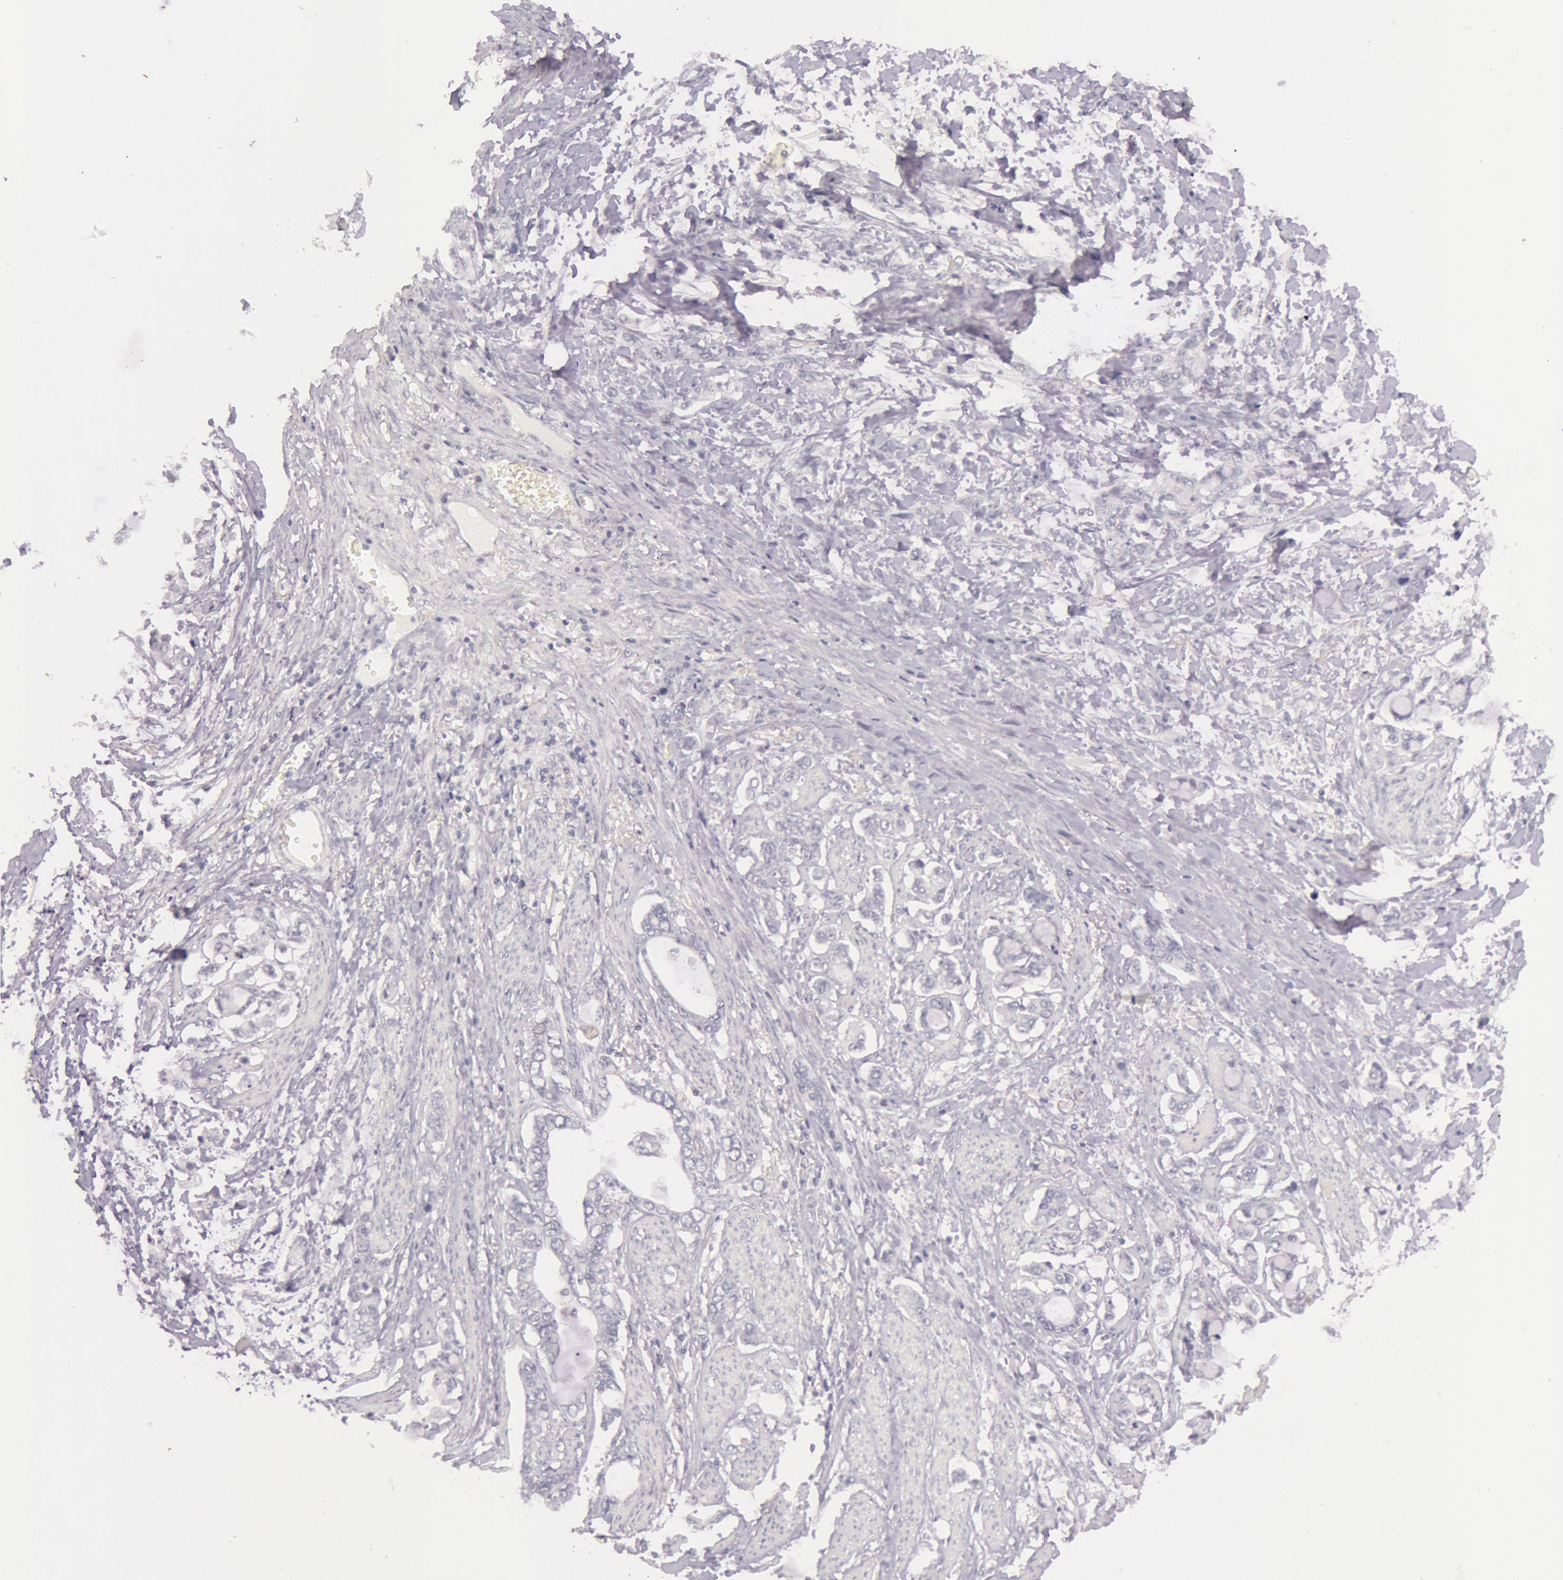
{"staining": {"intensity": "negative", "quantity": "none", "location": "none"}, "tissue": "stomach cancer", "cell_type": "Tumor cells", "image_type": "cancer", "snomed": [{"axis": "morphology", "description": "Adenocarcinoma, NOS"}, {"axis": "topography", "description": "Stomach"}], "caption": "Tumor cells show no significant positivity in stomach cancer.", "gene": "RBMY1F", "patient": {"sex": "male", "age": 78}}